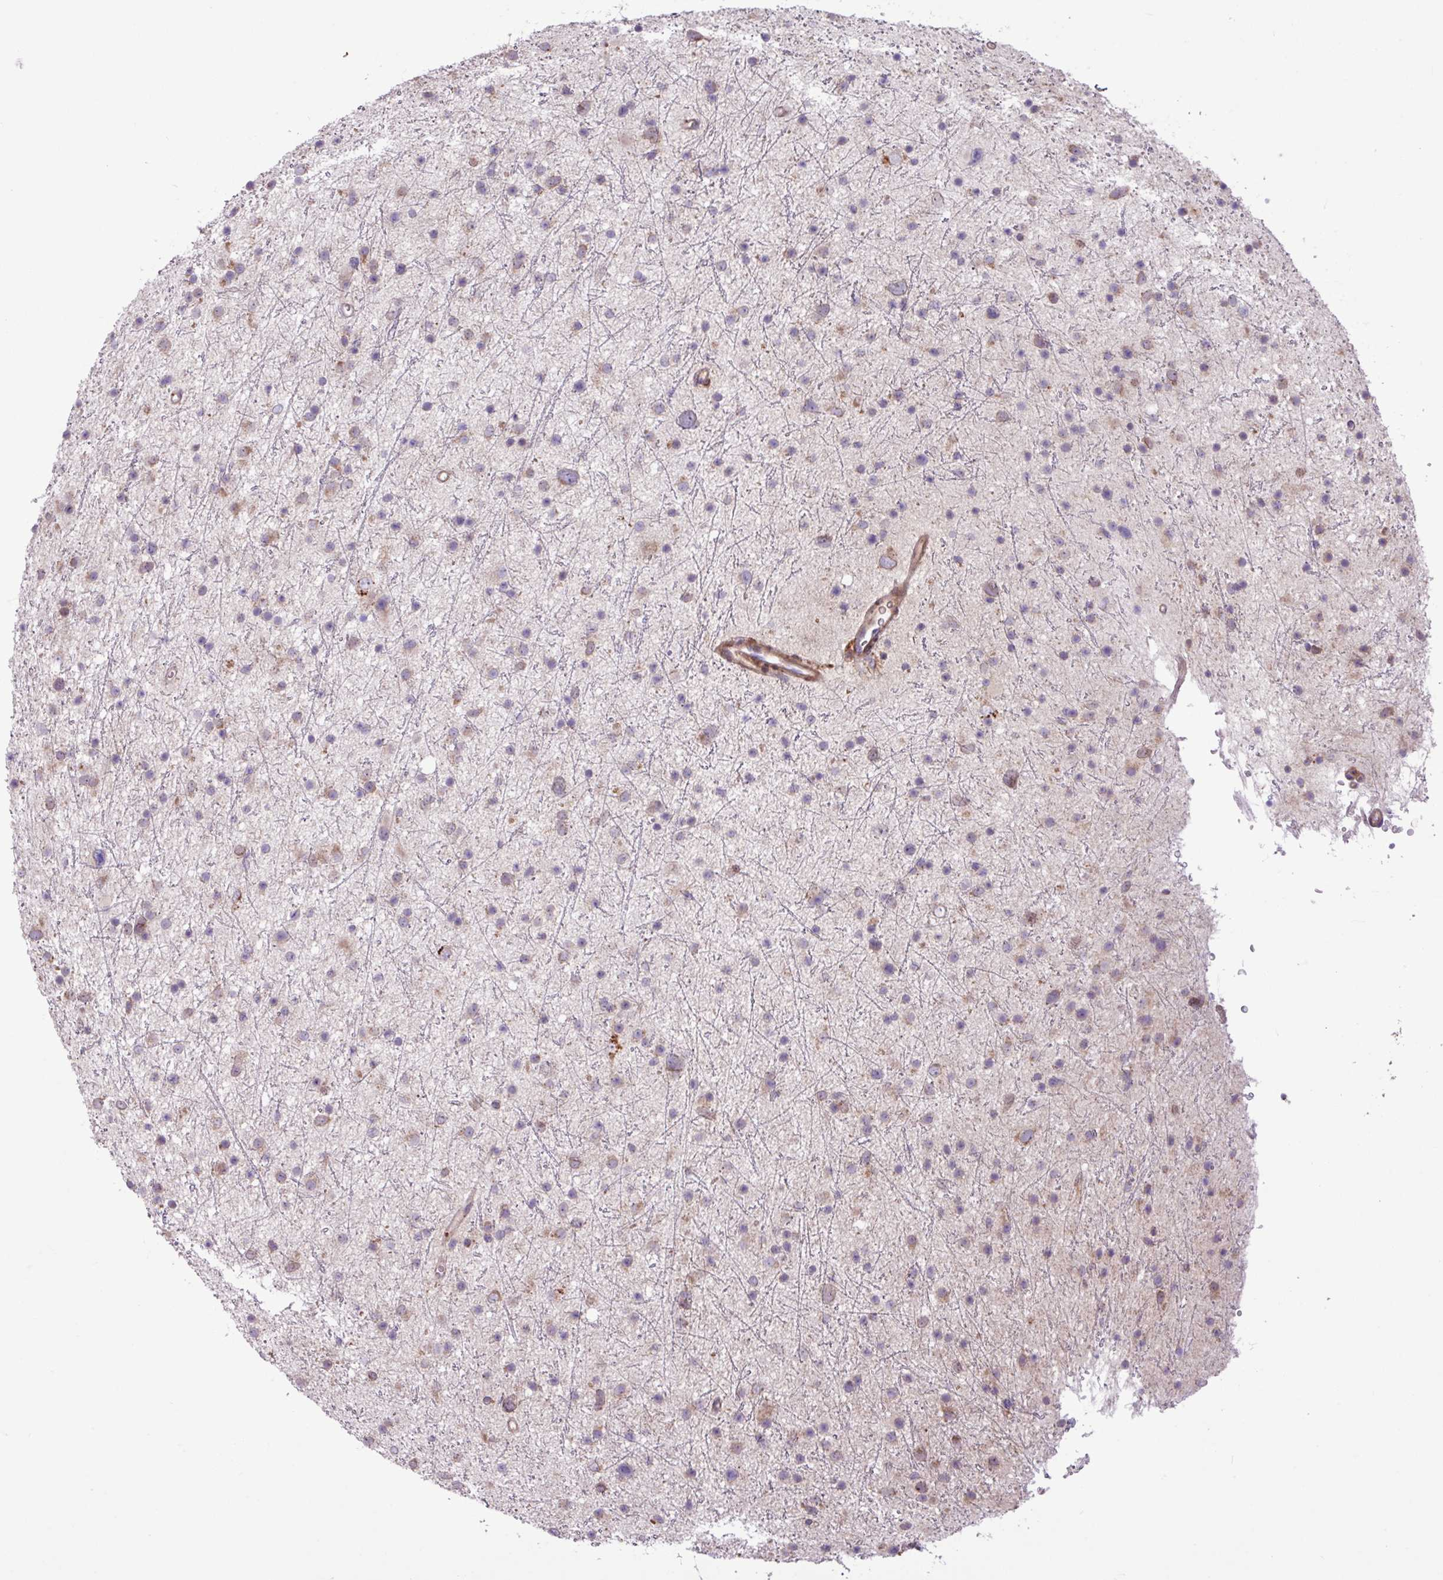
{"staining": {"intensity": "weak", "quantity": "25%-75%", "location": "cytoplasmic/membranous"}, "tissue": "glioma", "cell_type": "Tumor cells", "image_type": "cancer", "snomed": [{"axis": "morphology", "description": "Glioma, malignant, Low grade"}, {"axis": "topography", "description": "Cerebral cortex"}], "caption": "Human malignant glioma (low-grade) stained with a protein marker shows weak staining in tumor cells.", "gene": "ARHGEF25", "patient": {"sex": "female", "age": 39}}